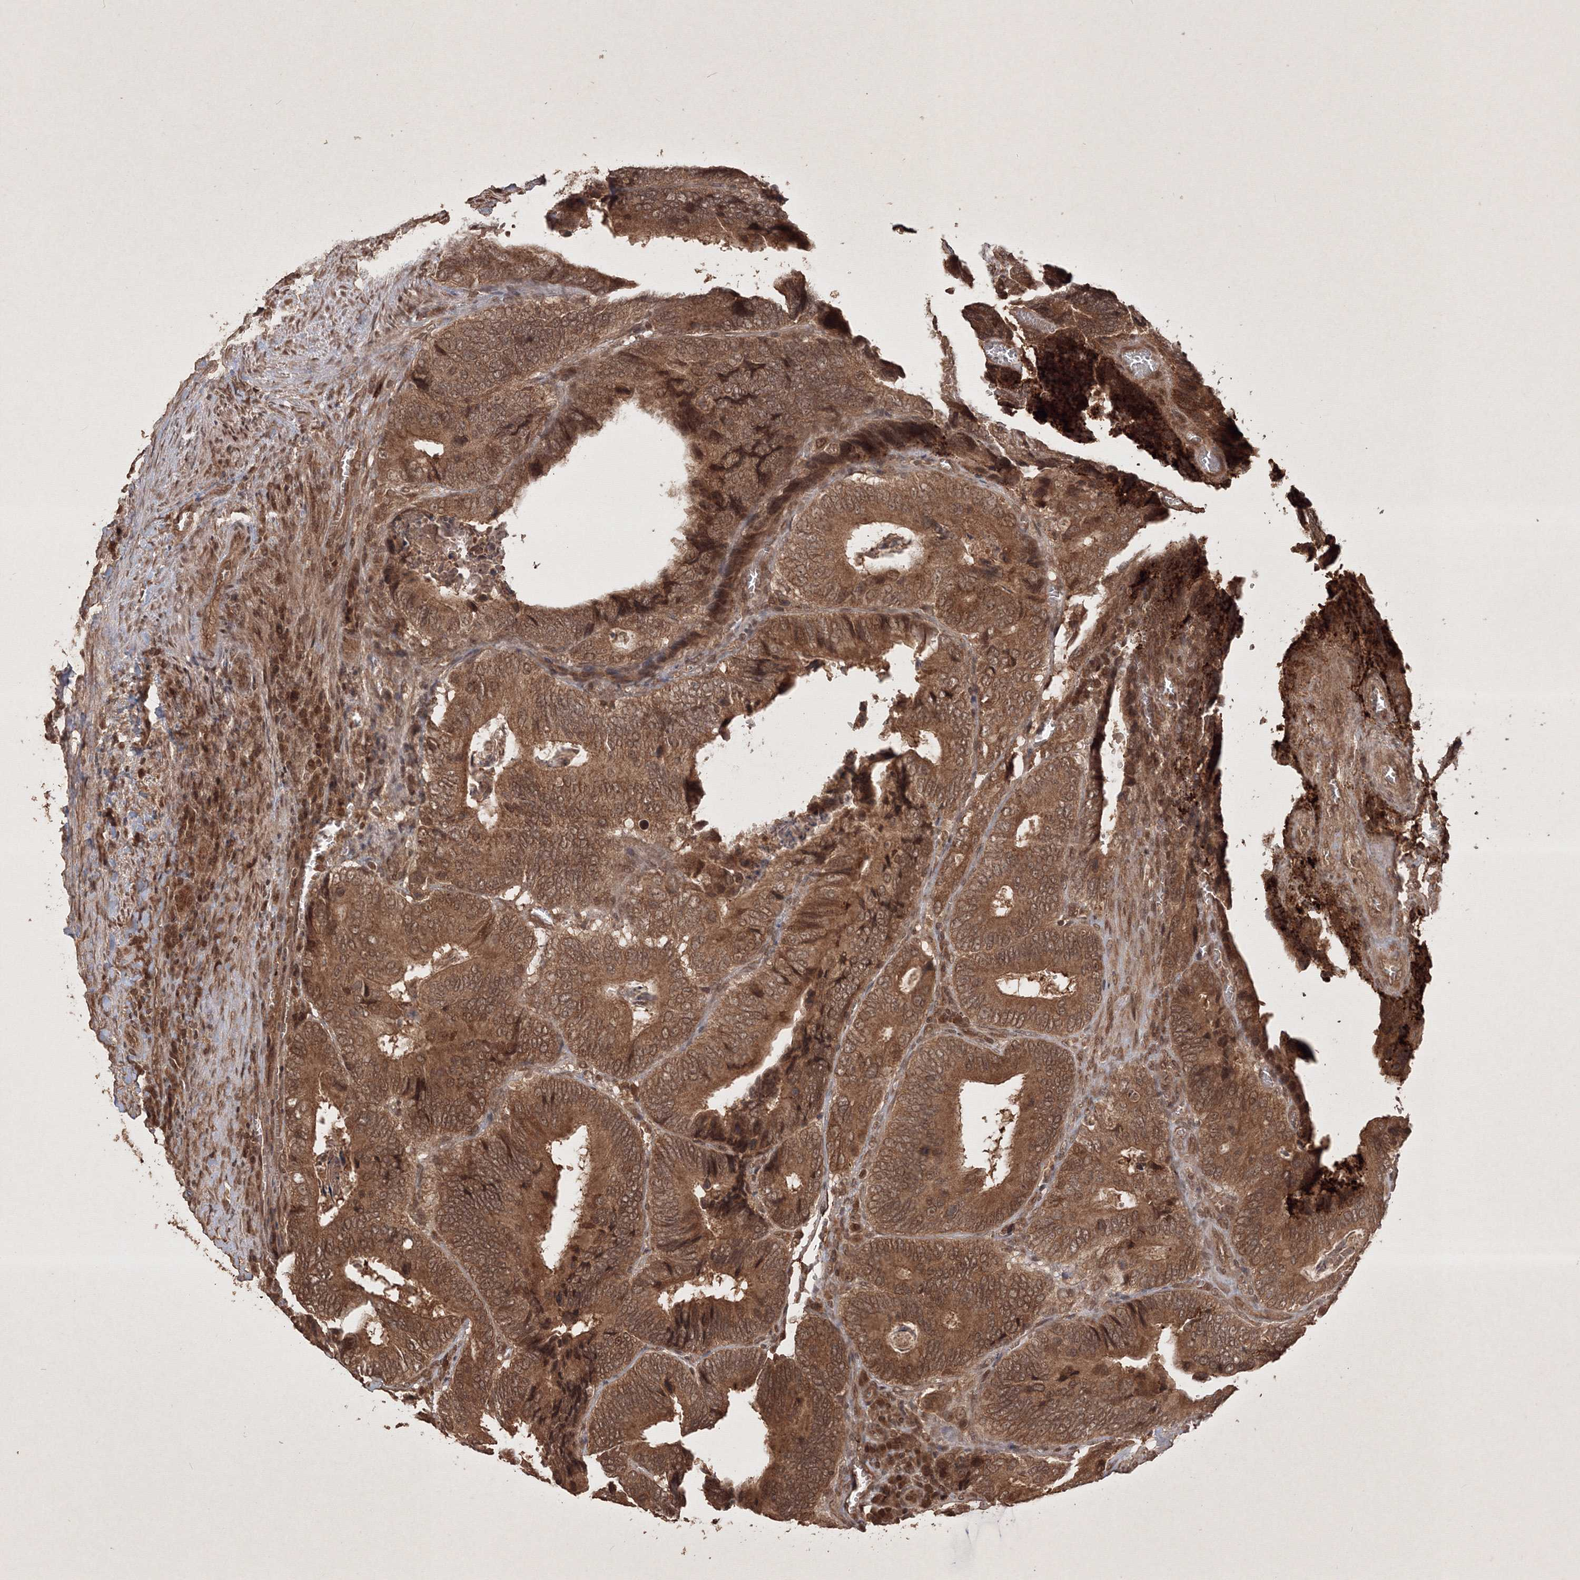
{"staining": {"intensity": "moderate", "quantity": ">75%", "location": "cytoplasmic/membranous,nuclear"}, "tissue": "colorectal cancer", "cell_type": "Tumor cells", "image_type": "cancer", "snomed": [{"axis": "morphology", "description": "Adenocarcinoma, NOS"}, {"axis": "topography", "description": "Colon"}], "caption": "Protein expression analysis of colorectal cancer displays moderate cytoplasmic/membranous and nuclear staining in about >75% of tumor cells.", "gene": "PELI3", "patient": {"sex": "male", "age": 72}}